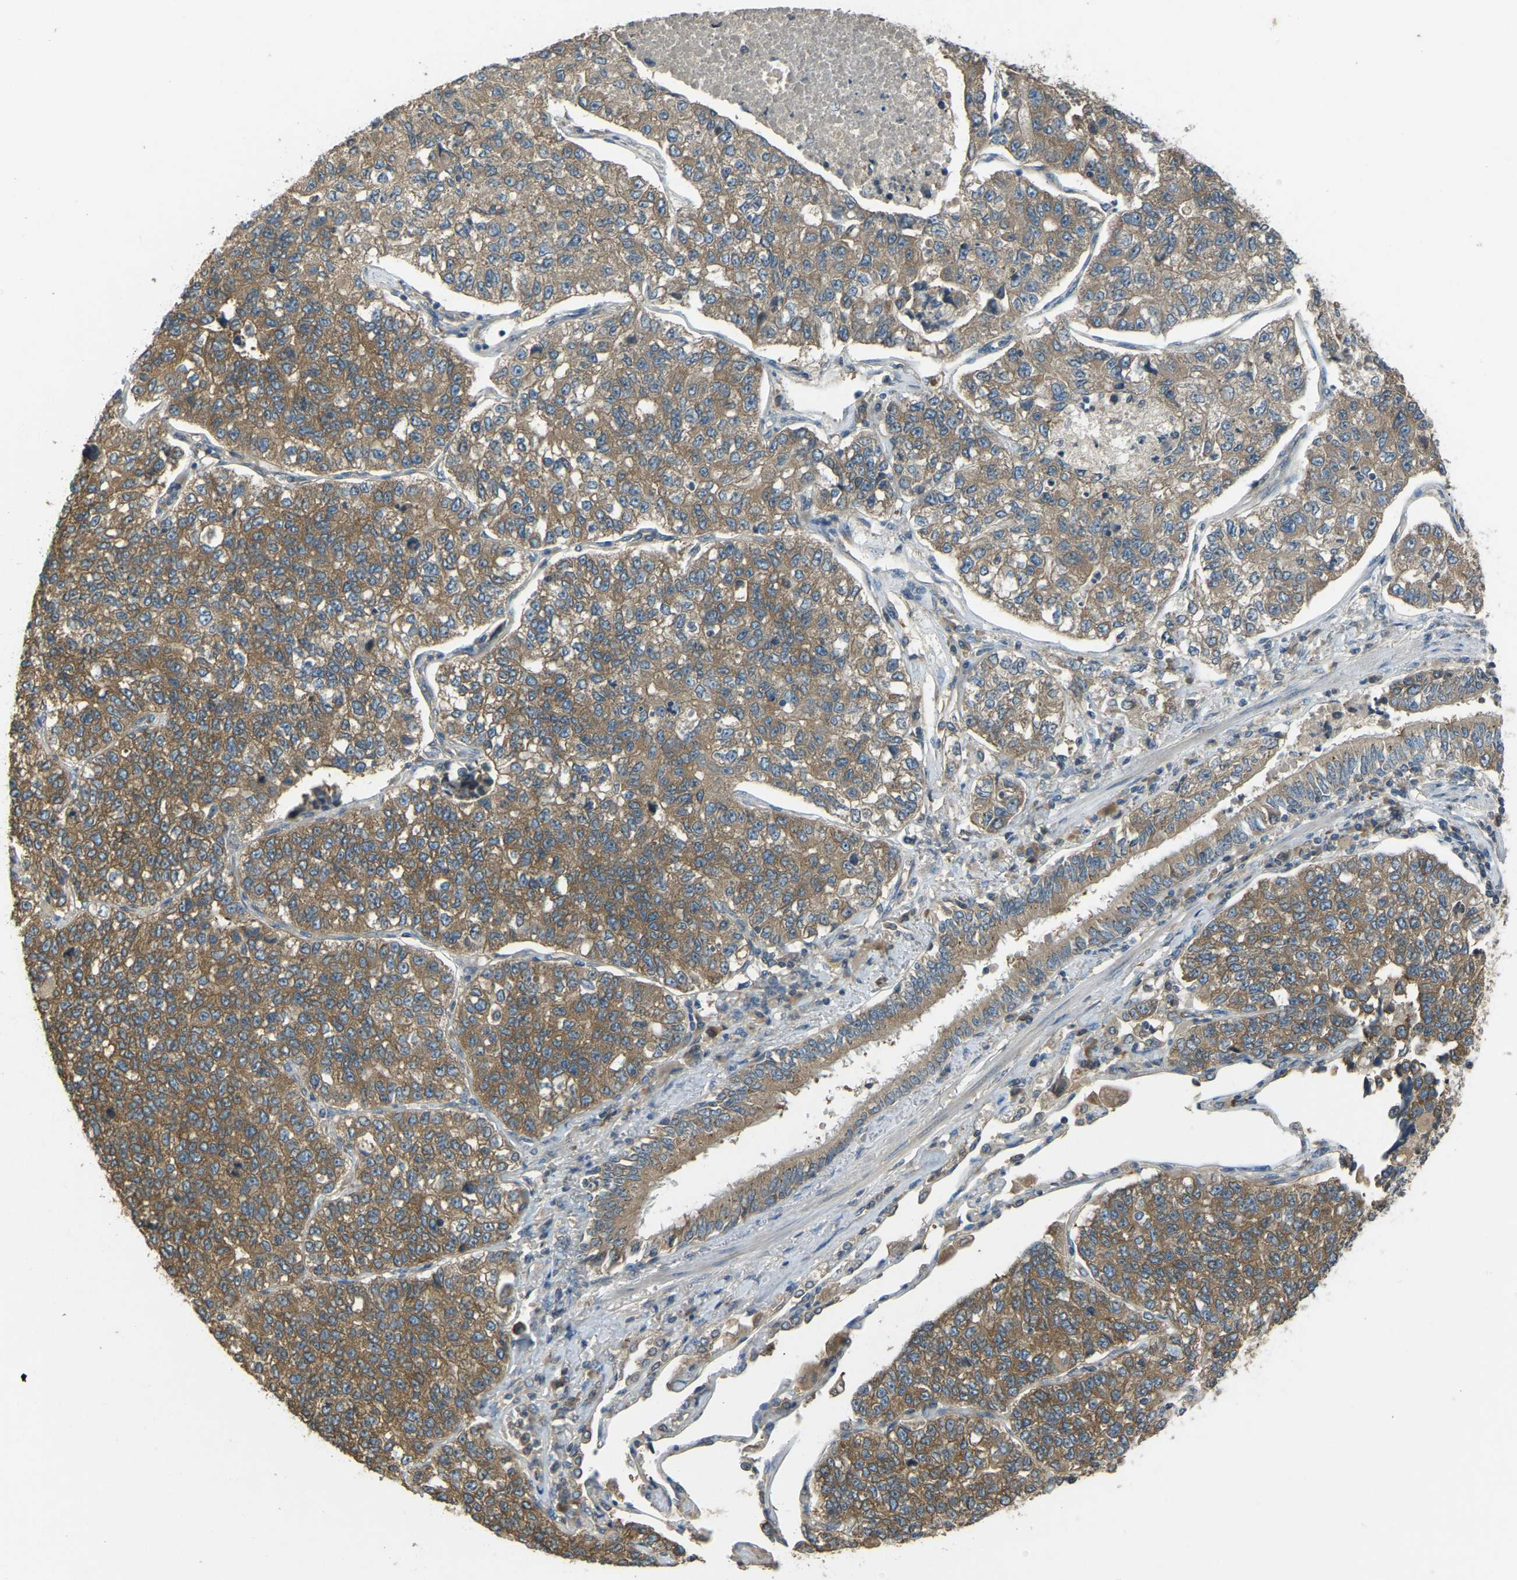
{"staining": {"intensity": "moderate", "quantity": ">75%", "location": "cytoplasmic/membranous"}, "tissue": "lung cancer", "cell_type": "Tumor cells", "image_type": "cancer", "snomed": [{"axis": "morphology", "description": "Adenocarcinoma, NOS"}, {"axis": "topography", "description": "Lung"}], "caption": "IHC (DAB) staining of lung cancer (adenocarcinoma) exhibits moderate cytoplasmic/membranous protein staining in about >75% of tumor cells.", "gene": "AIMP1", "patient": {"sex": "male", "age": 49}}